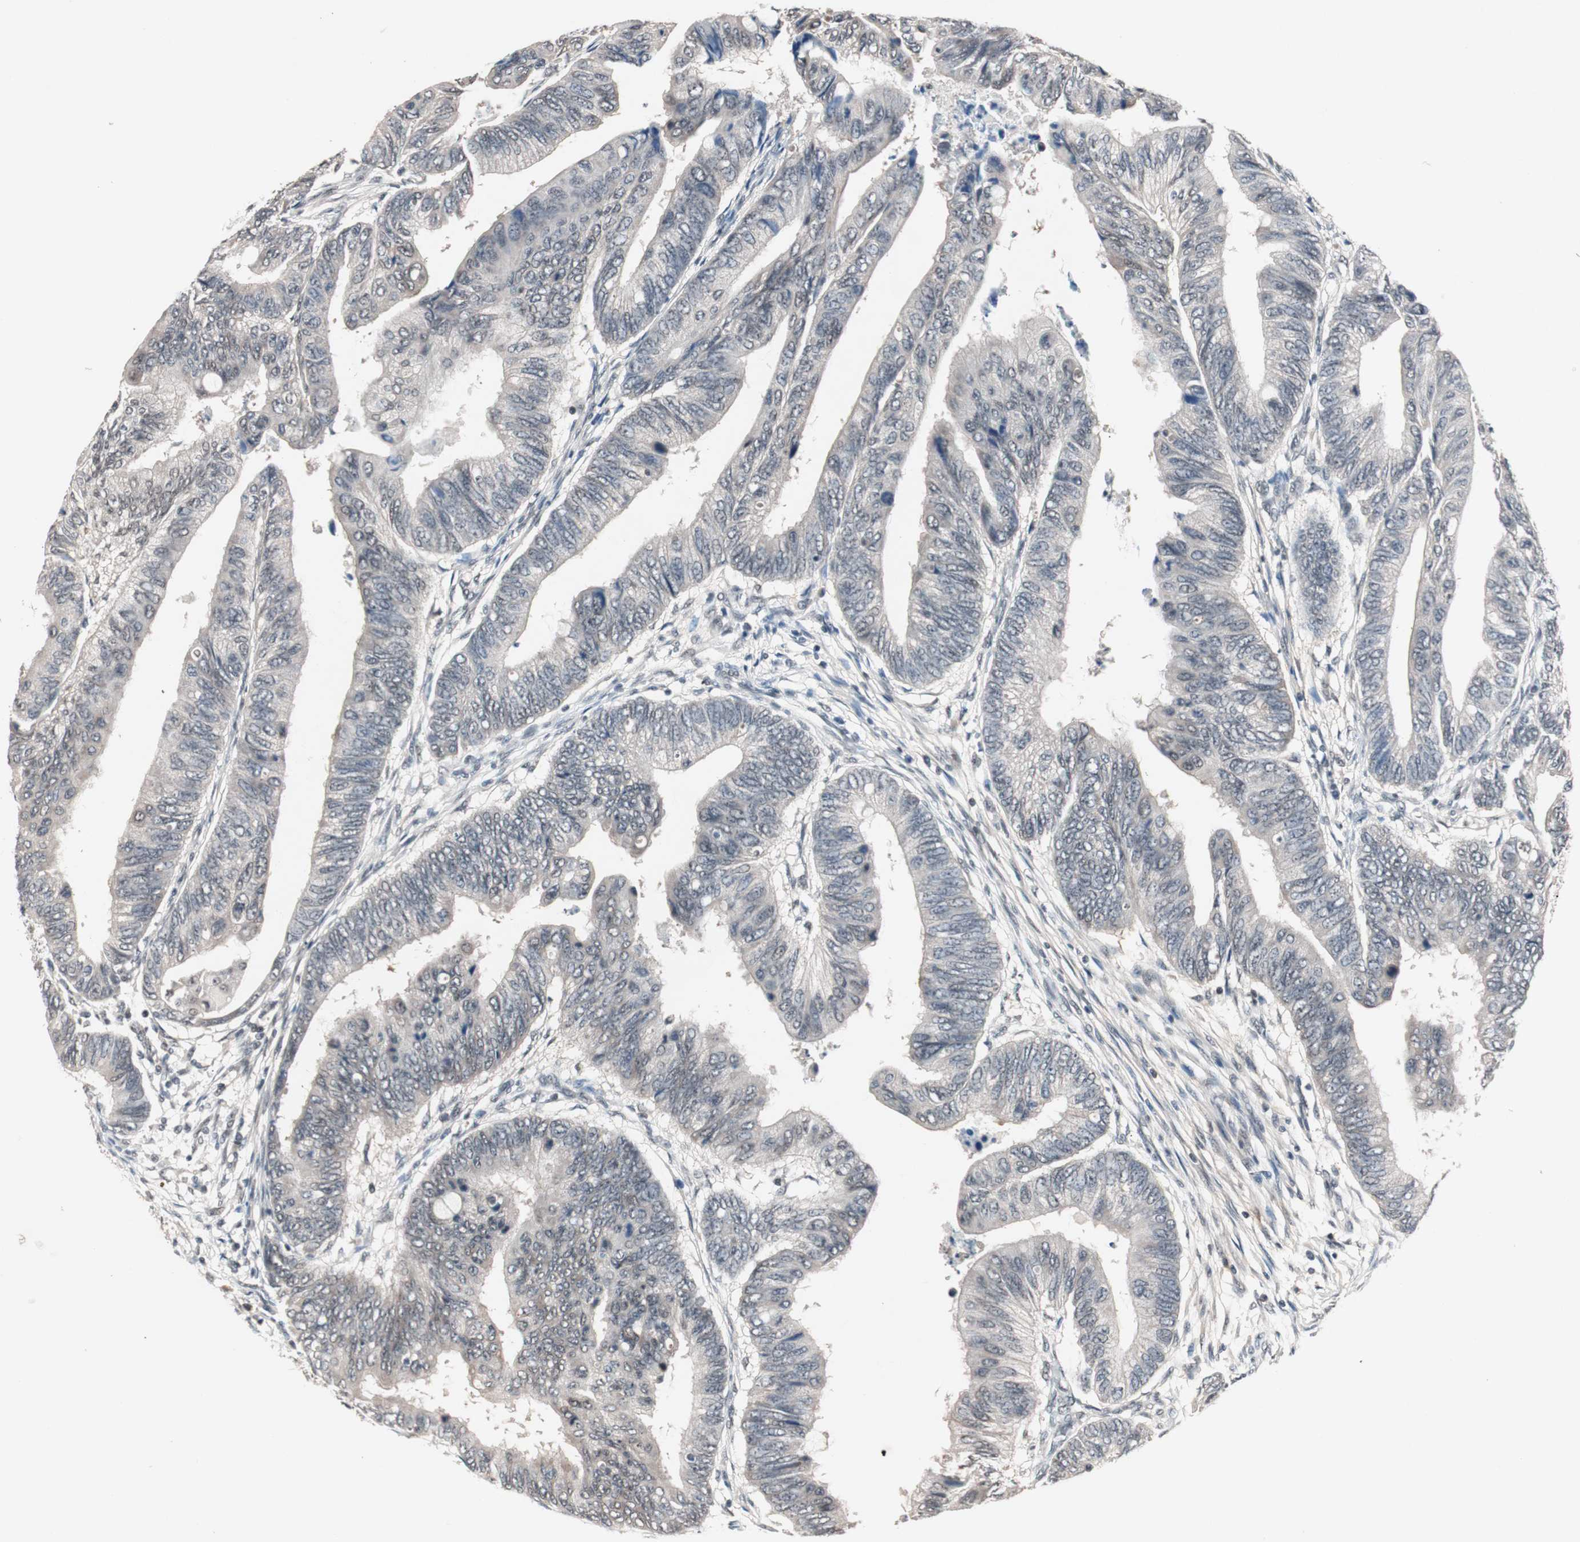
{"staining": {"intensity": "weak", "quantity": "<25%", "location": "nuclear"}, "tissue": "colorectal cancer", "cell_type": "Tumor cells", "image_type": "cancer", "snomed": [{"axis": "morphology", "description": "Normal tissue, NOS"}, {"axis": "morphology", "description": "Adenocarcinoma, NOS"}, {"axis": "topography", "description": "Rectum"}, {"axis": "topography", "description": "Peripheral nerve tissue"}], "caption": "IHC image of neoplastic tissue: human adenocarcinoma (colorectal) stained with DAB demonstrates no significant protein positivity in tumor cells.", "gene": "NFRKB", "patient": {"sex": "male", "age": 92}}